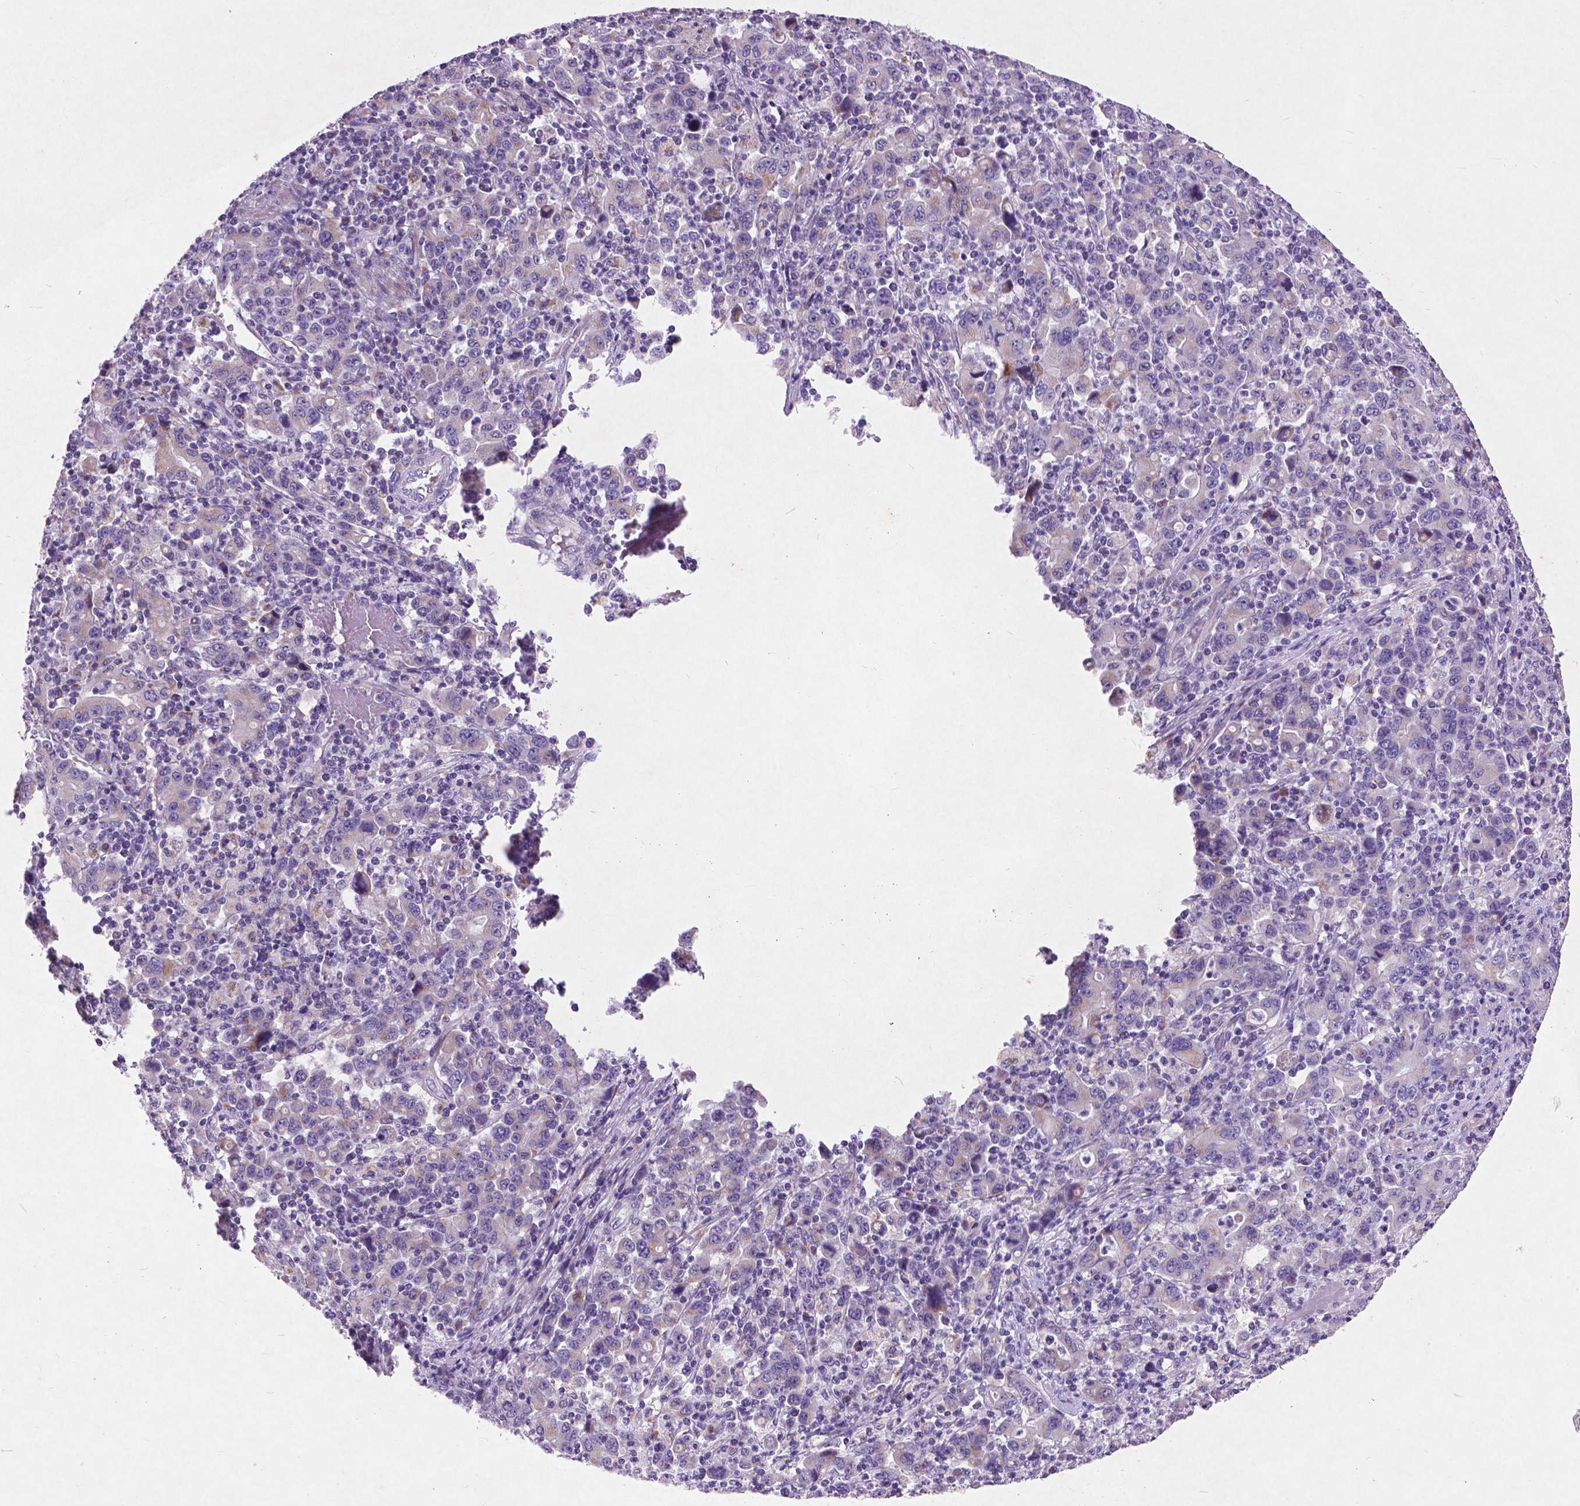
{"staining": {"intensity": "weak", "quantity": "25%-75%", "location": "cytoplasmic/membranous"}, "tissue": "stomach cancer", "cell_type": "Tumor cells", "image_type": "cancer", "snomed": [{"axis": "morphology", "description": "Adenocarcinoma, NOS"}, {"axis": "topography", "description": "Stomach, upper"}], "caption": "A photomicrograph of adenocarcinoma (stomach) stained for a protein demonstrates weak cytoplasmic/membranous brown staining in tumor cells. The staining is performed using DAB brown chromogen to label protein expression. The nuclei are counter-stained blue using hematoxylin.", "gene": "ATG4D", "patient": {"sex": "male", "age": 69}}